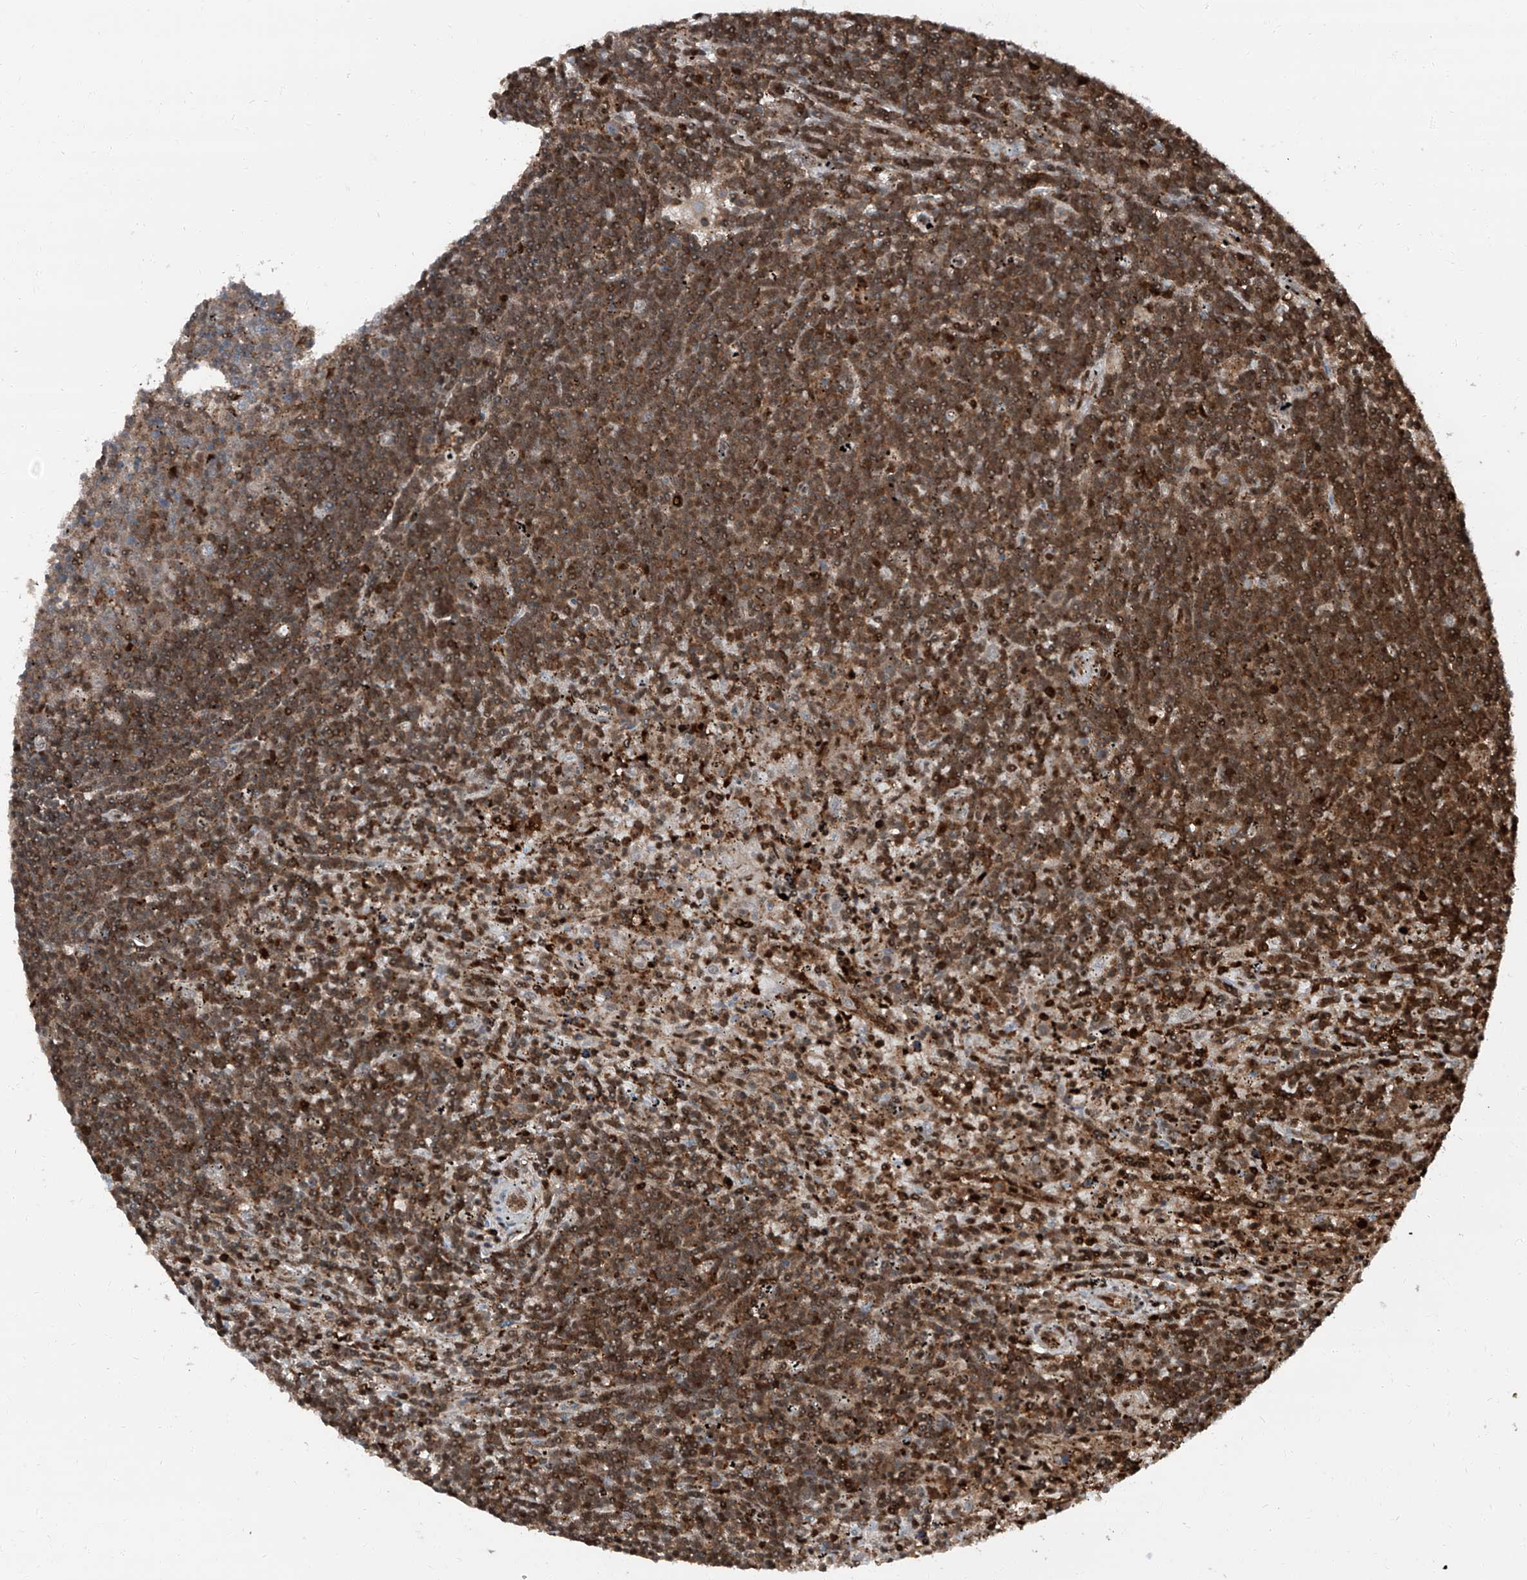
{"staining": {"intensity": "moderate", "quantity": ">75%", "location": "cytoplasmic/membranous"}, "tissue": "lymphoma", "cell_type": "Tumor cells", "image_type": "cancer", "snomed": [{"axis": "morphology", "description": "Malignant lymphoma, non-Hodgkin's type, Low grade"}, {"axis": "topography", "description": "Spleen"}], "caption": "A brown stain labels moderate cytoplasmic/membranous expression of a protein in low-grade malignant lymphoma, non-Hodgkin's type tumor cells. (Stains: DAB (3,3'-diaminobenzidine) in brown, nuclei in blue, Microscopy: brightfield microscopy at high magnification).", "gene": "PSMB10", "patient": {"sex": "male", "age": 76}}